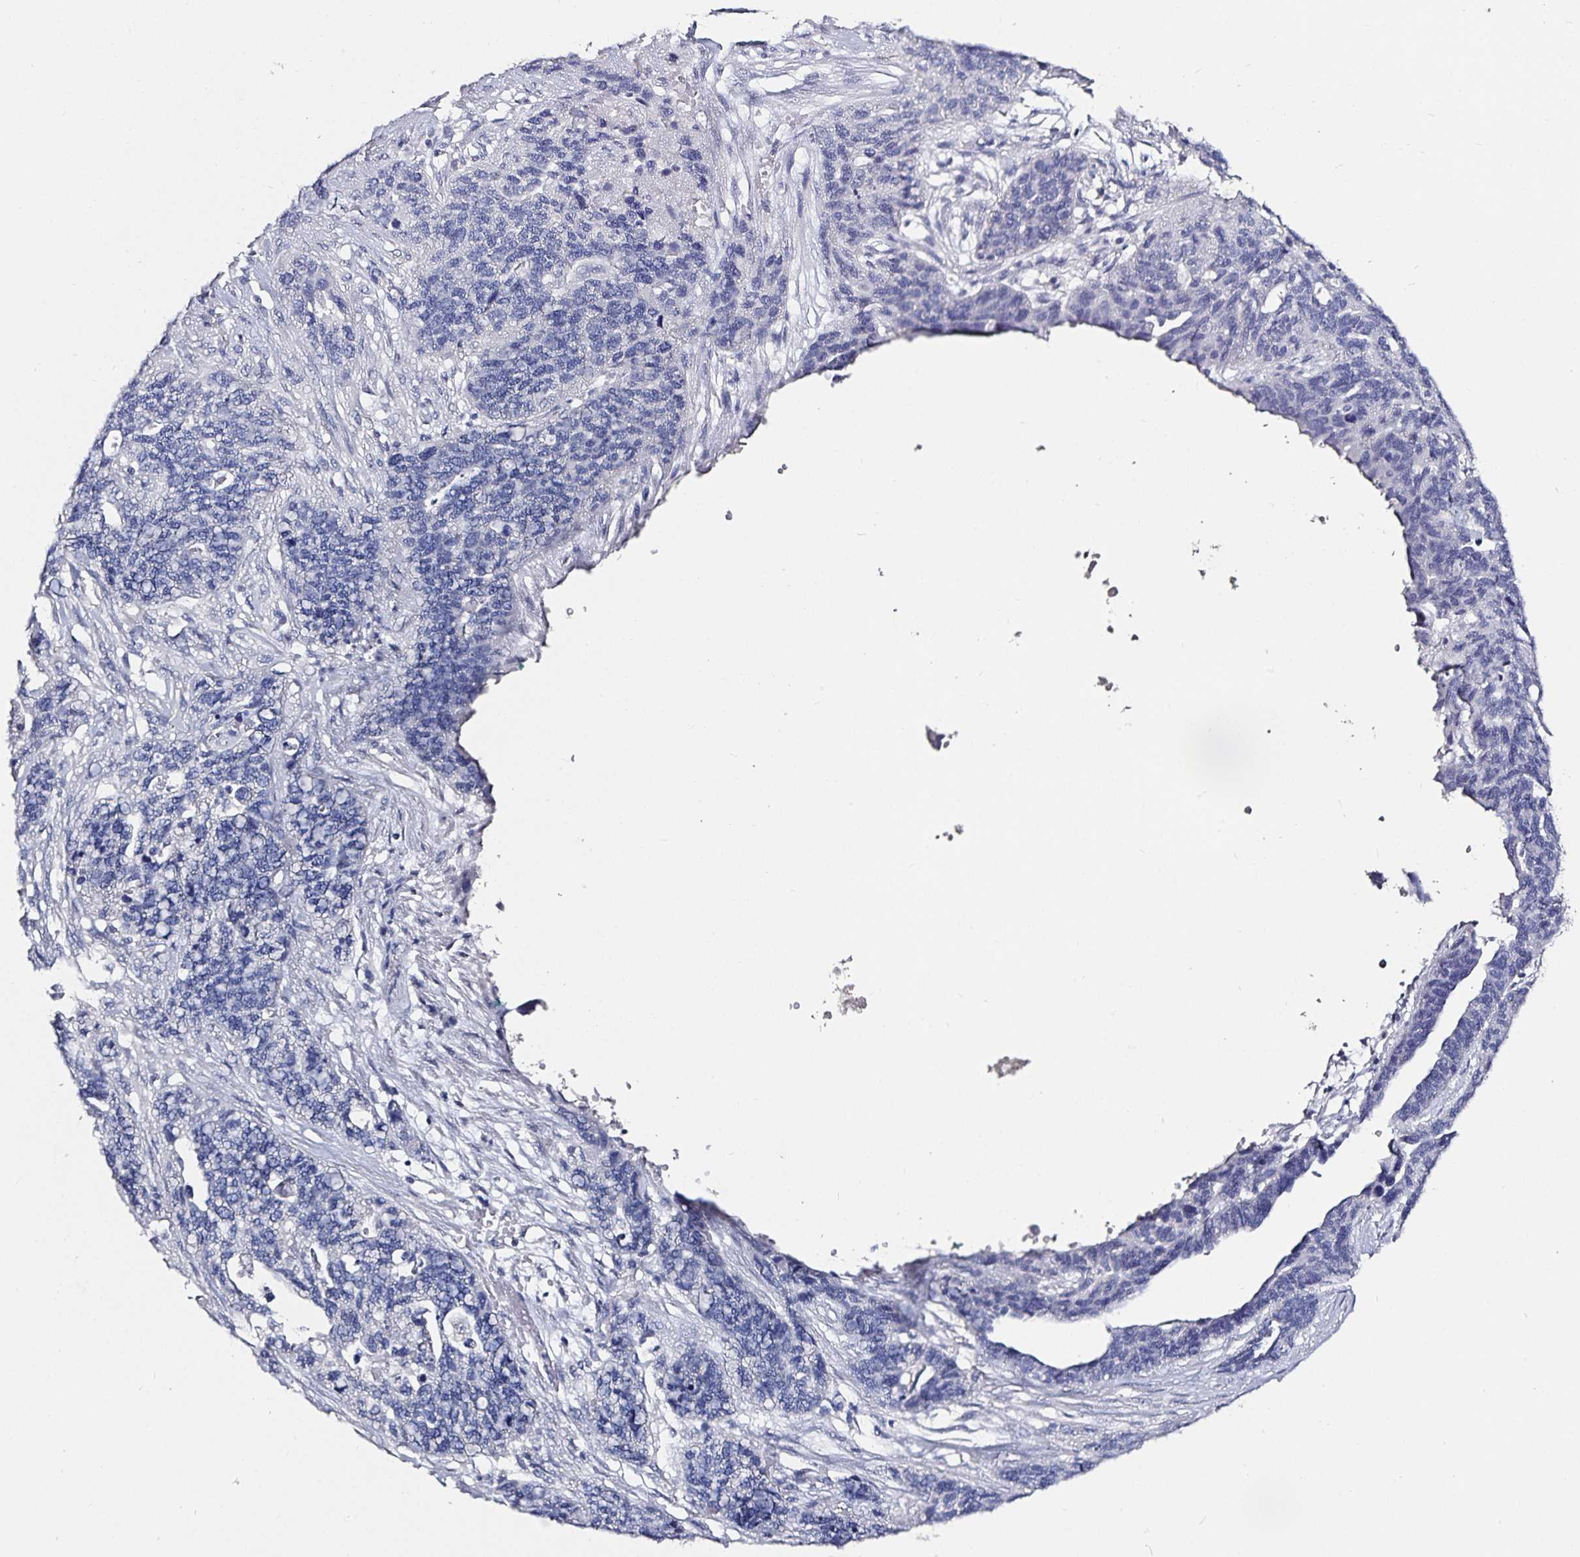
{"staining": {"intensity": "negative", "quantity": "none", "location": "none"}, "tissue": "ovarian cancer", "cell_type": "Tumor cells", "image_type": "cancer", "snomed": [{"axis": "morphology", "description": "Cystadenocarcinoma, serous, NOS"}, {"axis": "topography", "description": "Ovary"}], "caption": "Protein analysis of serous cystadenocarcinoma (ovarian) reveals no significant staining in tumor cells.", "gene": "TSPAN7", "patient": {"sex": "female", "age": 64}}